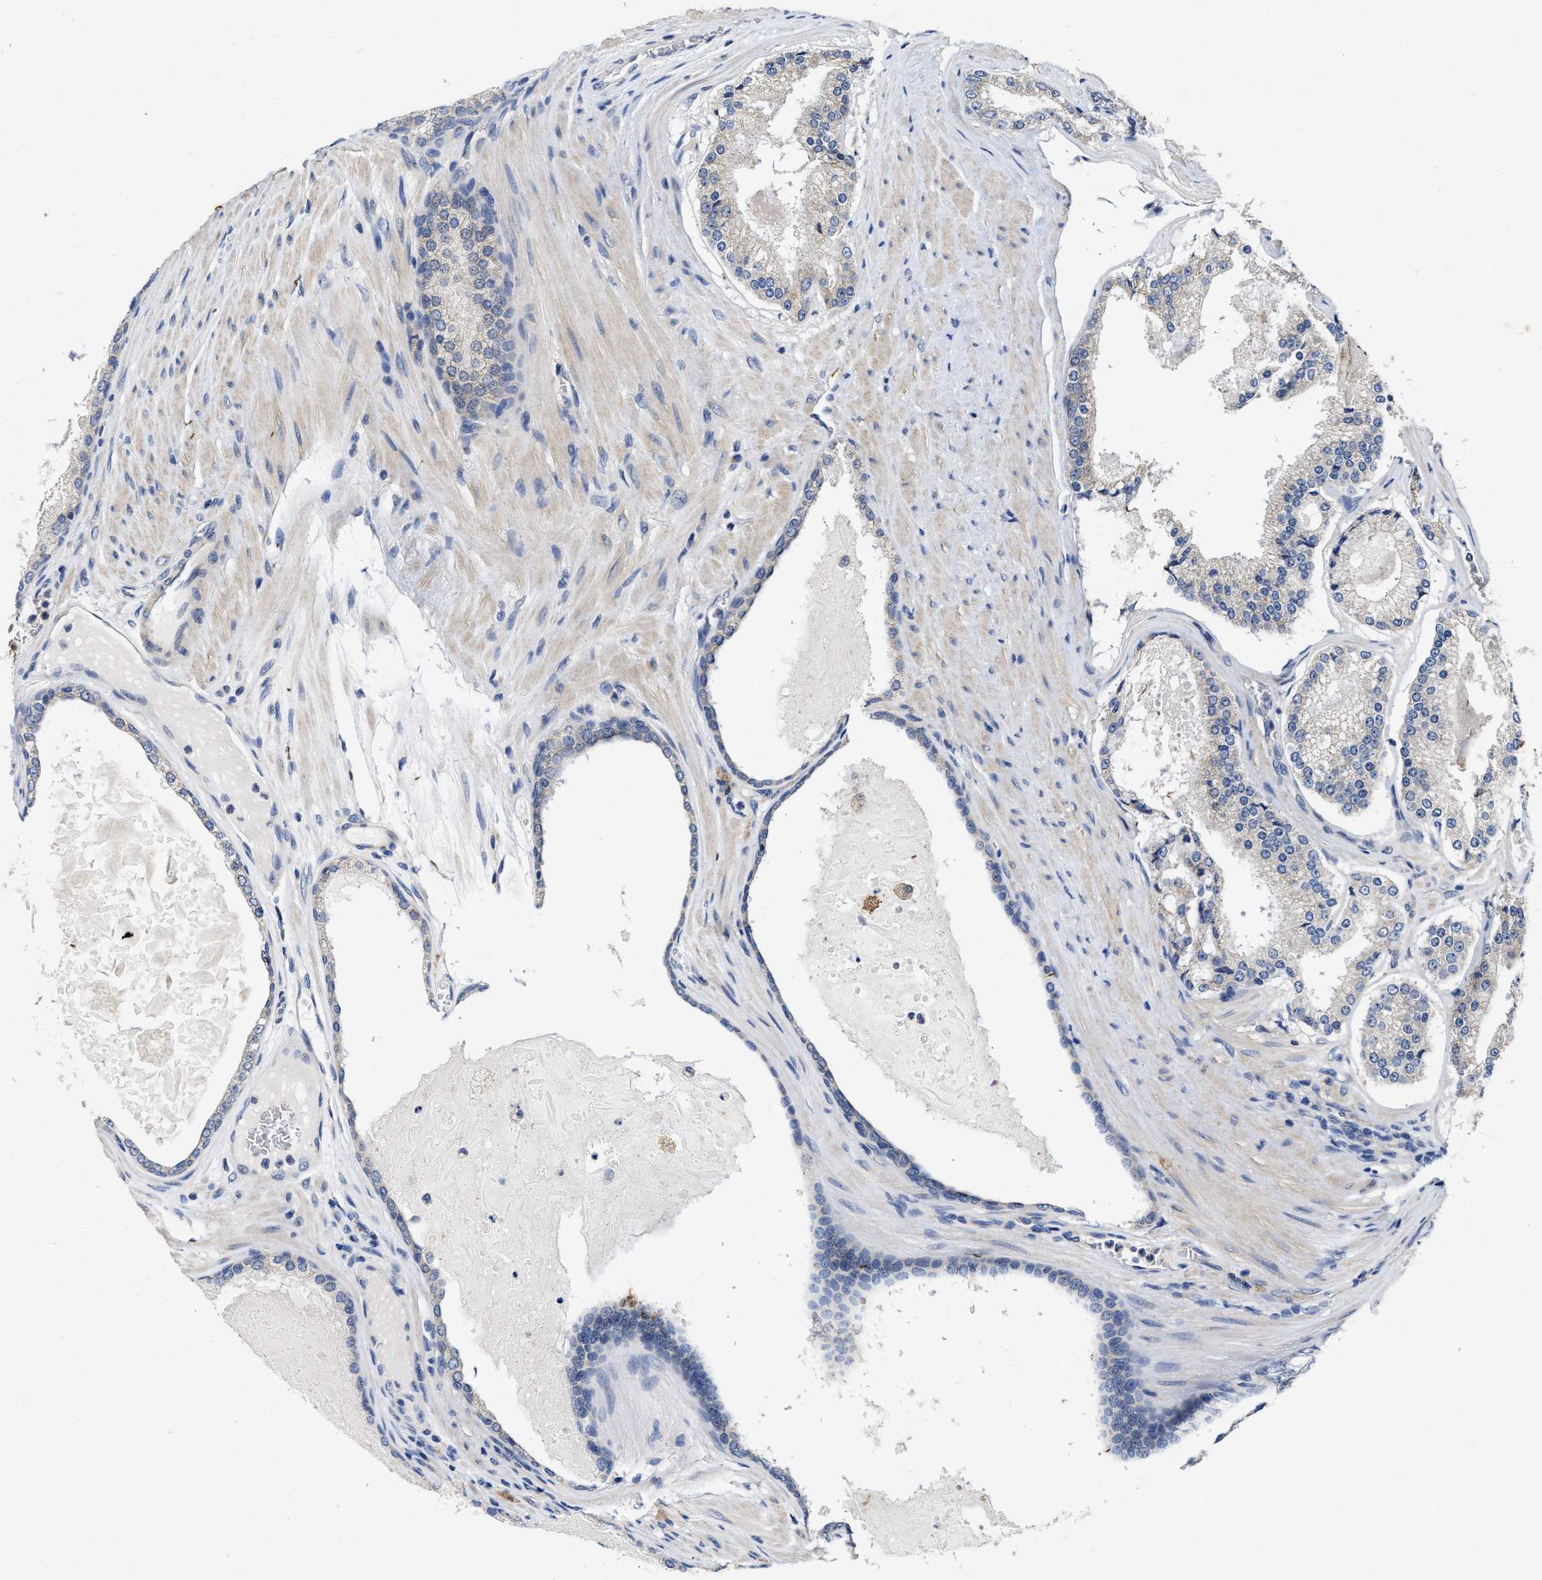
{"staining": {"intensity": "negative", "quantity": "none", "location": "none"}, "tissue": "prostate cancer", "cell_type": "Tumor cells", "image_type": "cancer", "snomed": [{"axis": "morphology", "description": "Adenocarcinoma, Low grade"}, {"axis": "topography", "description": "Prostate"}], "caption": "High magnification brightfield microscopy of prostate cancer (low-grade adenocarcinoma) stained with DAB (3,3'-diaminobenzidine) (brown) and counterstained with hematoxylin (blue): tumor cells show no significant positivity.", "gene": "EFNA4", "patient": {"sex": "male", "age": 70}}